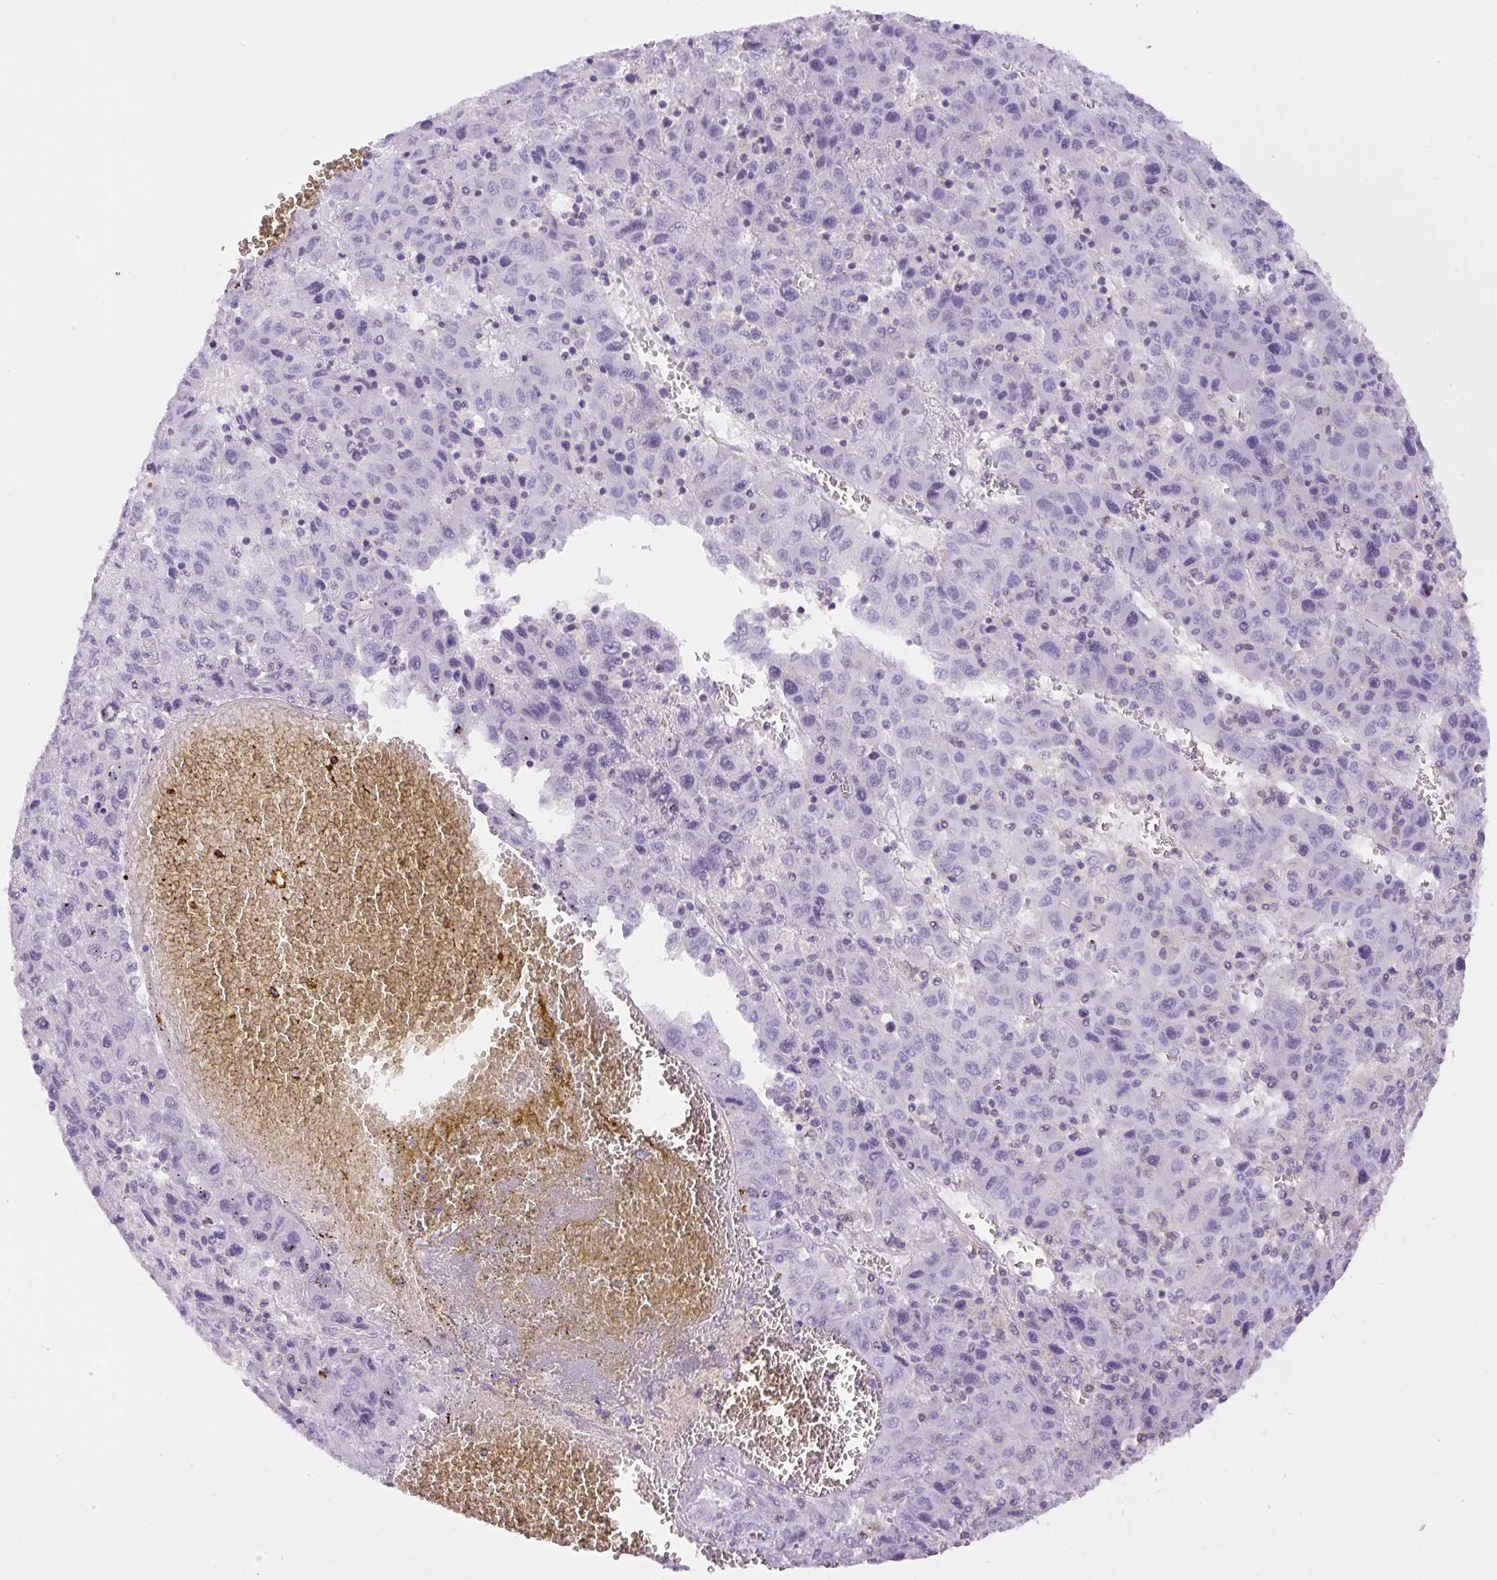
{"staining": {"intensity": "negative", "quantity": "none", "location": "none"}, "tissue": "liver cancer", "cell_type": "Tumor cells", "image_type": "cancer", "snomed": [{"axis": "morphology", "description": "Carcinoma, Hepatocellular, NOS"}, {"axis": "topography", "description": "Liver"}], "caption": "Immunohistochemical staining of liver hepatocellular carcinoma reveals no significant expression in tumor cells.", "gene": "PIP5KL1", "patient": {"sex": "female", "age": 53}}